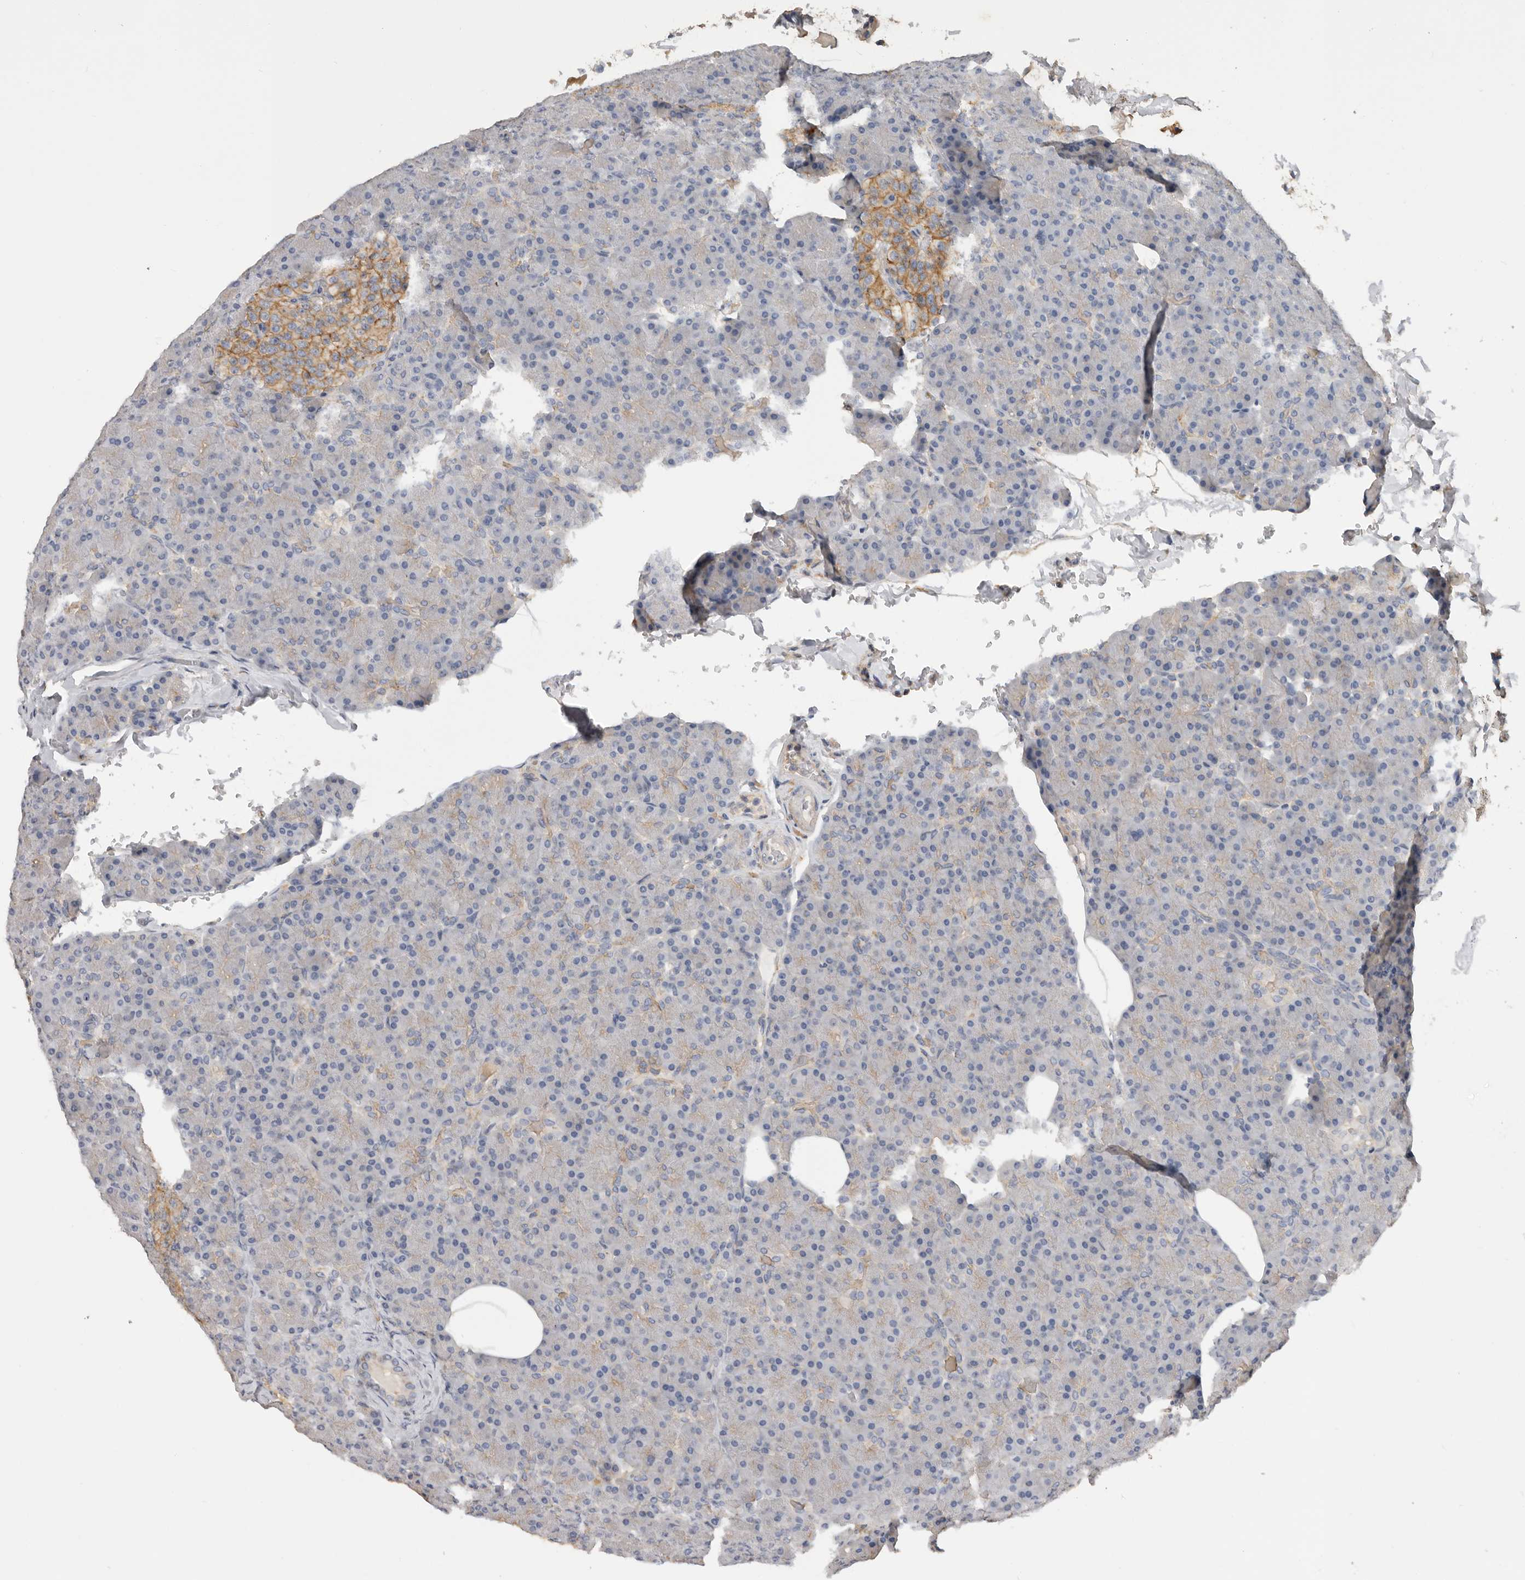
{"staining": {"intensity": "negative", "quantity": "none", "location": "none"}, "tissue": "pancreas", "cell_type": "Exocrine glandular cells", "image_type": "normal", "snomed": [{"axis": "morphology", "description": "Normal tissue, NOS"}, {"axis": "topography", "description": "Pancreas"}], "caption": "Exocrine glandular cells are negative for protein expression in benign human pancreas. (DAB IHC, high magnification).", "gene": "WDTC1", "patient": {"sex": "female", "age": 43}}